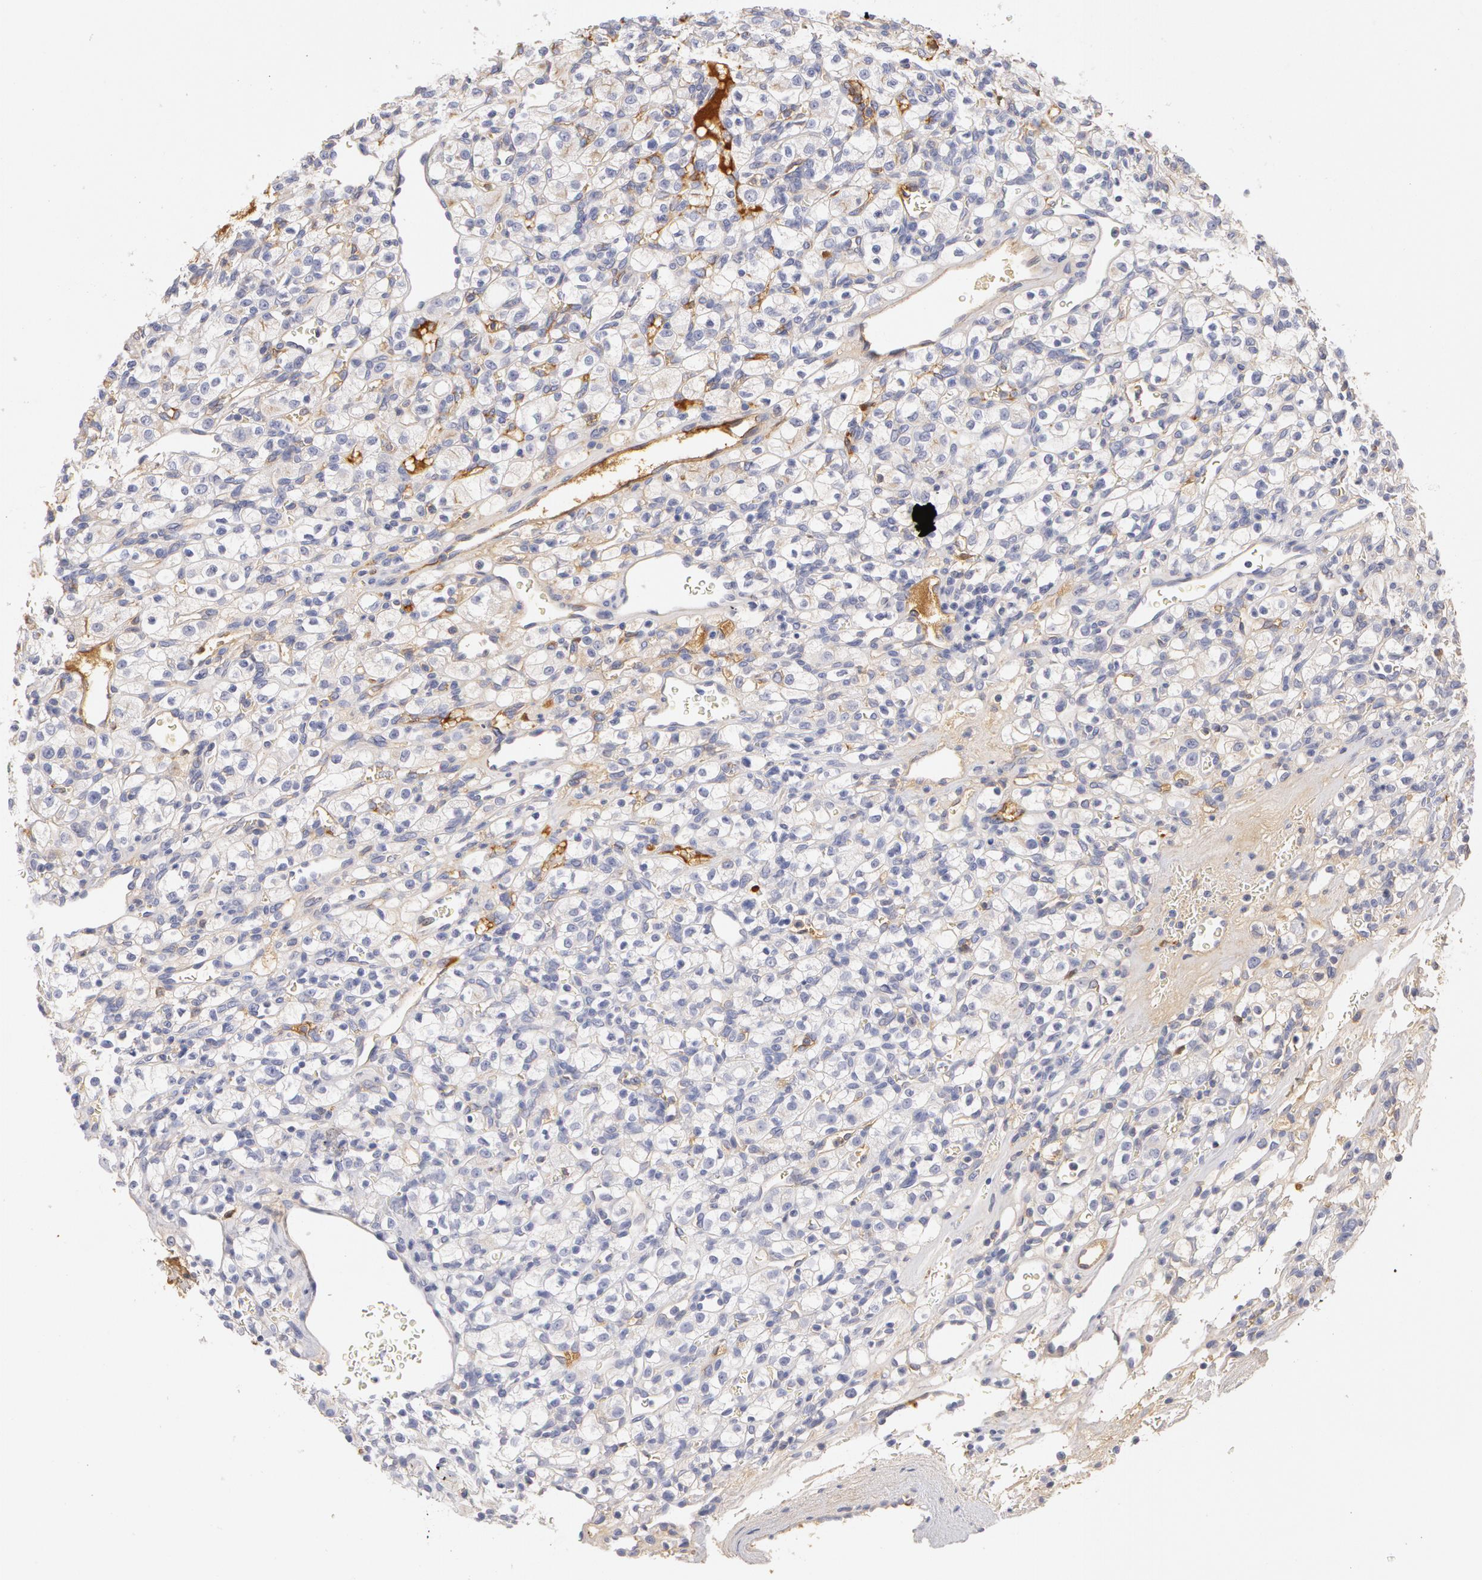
{"staining": {"intensity": "weak", "quantity": "25%-75%", "location": "cytoplasmic/membranous"}, "tissue": "renal cancer", "cell_type": "Tumor cells", "image_type": "cancer", "snomed": [{"axis": "morphology", "description": "Adenocarcinoma, NOS"}, {"axis": "topography", "description": "Kidney"}], "caption": "Immunohistochemistry (IHC) micrograph of neoplastic tissue: adenocarcinoma (renal) stained using immunohistochemistry exhibits low levels of weak protein expression localized specifically in the cytoplasmic/membranous of tumor cells, appearing as a cytoplasmic/membranous brown color.", "gene": "GC", "patient": {"sex": "female", "age": 62}}